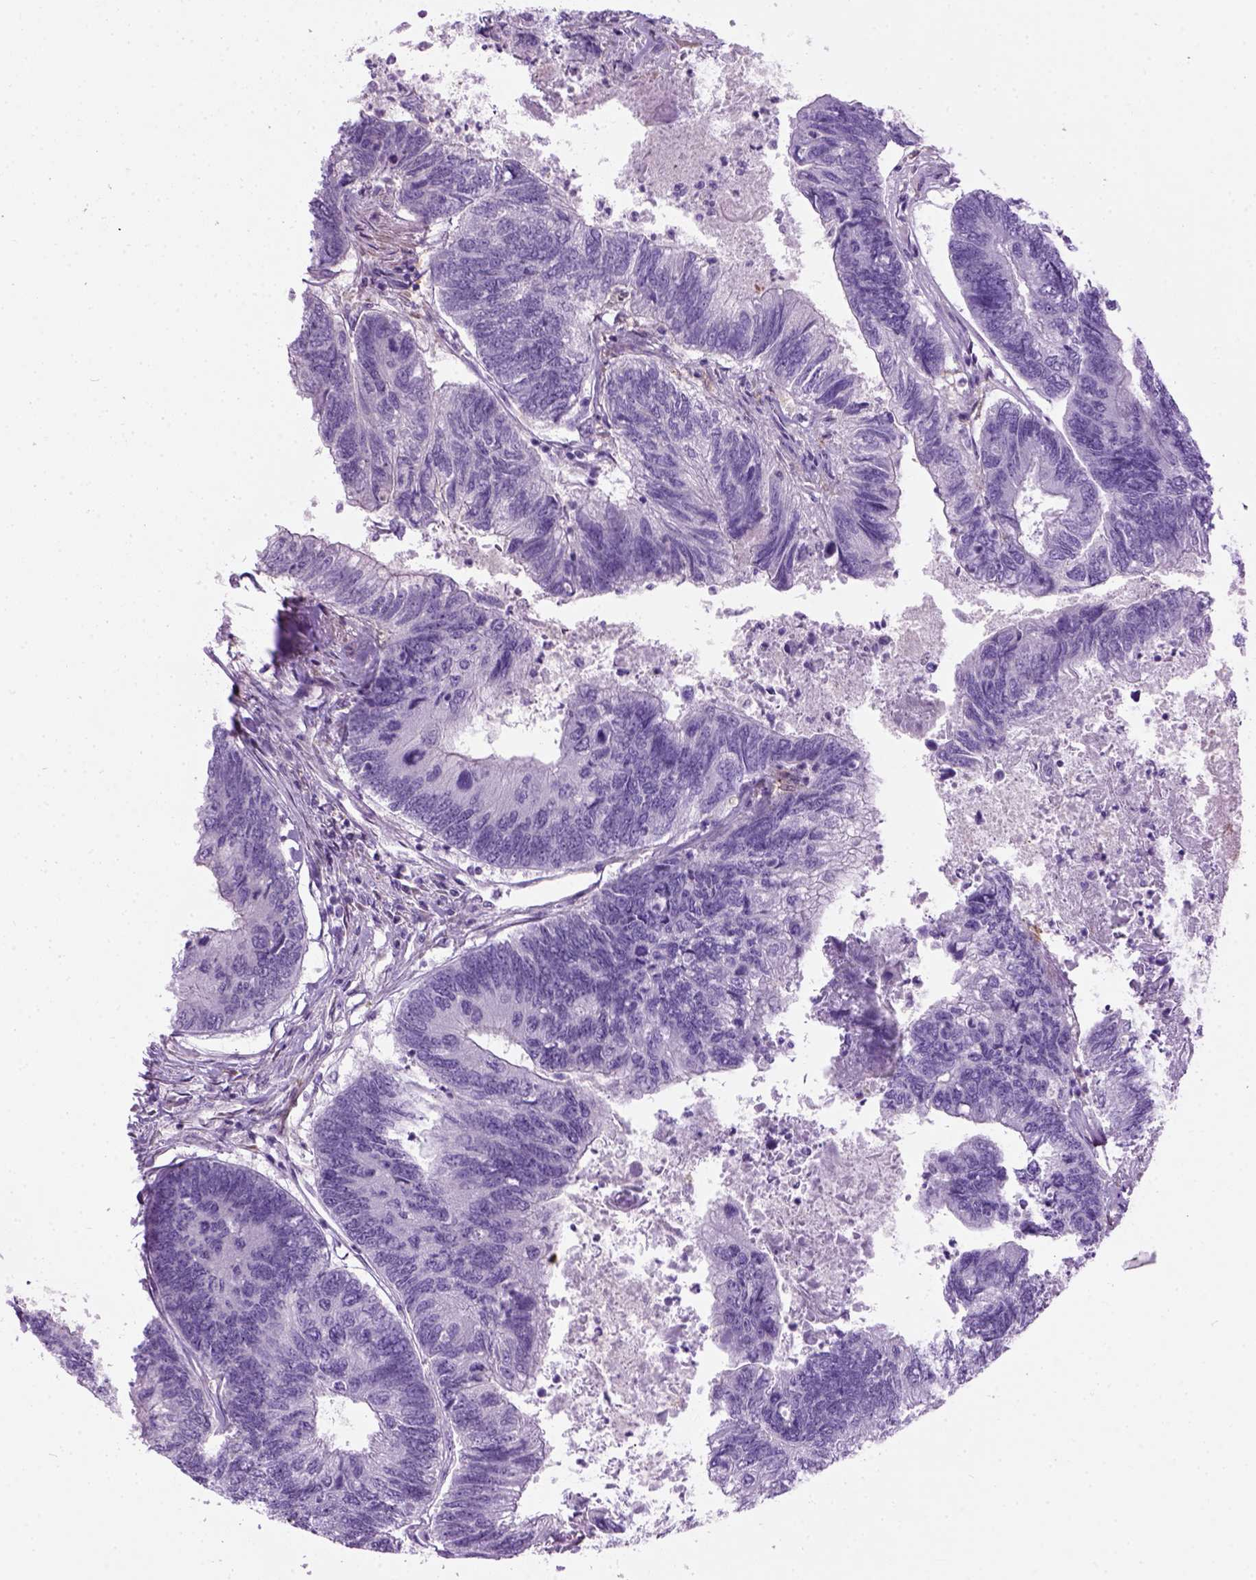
{"staining": {"intensity": "negative", "quantity": "none", "location": "none"}, "tissue": "colorectal cancer", "cell_type": "Tumor cells", "image_type": "cancer", "snomed": [{"axis": "morphology", "description": "Adenocarcinoma, NOS"}, {"axis": "topography", "description": "Colon"}], "caption": "This histopathology image is of colorectal cancer (adenocarcinoma) stained with immunohistochemistry to label a protein in brown with the nuclei are counter-stained blue. There is no positivity in tumor cells.", "gene": "GABRB2", "patient": {"sex": "female", "age": 67}}